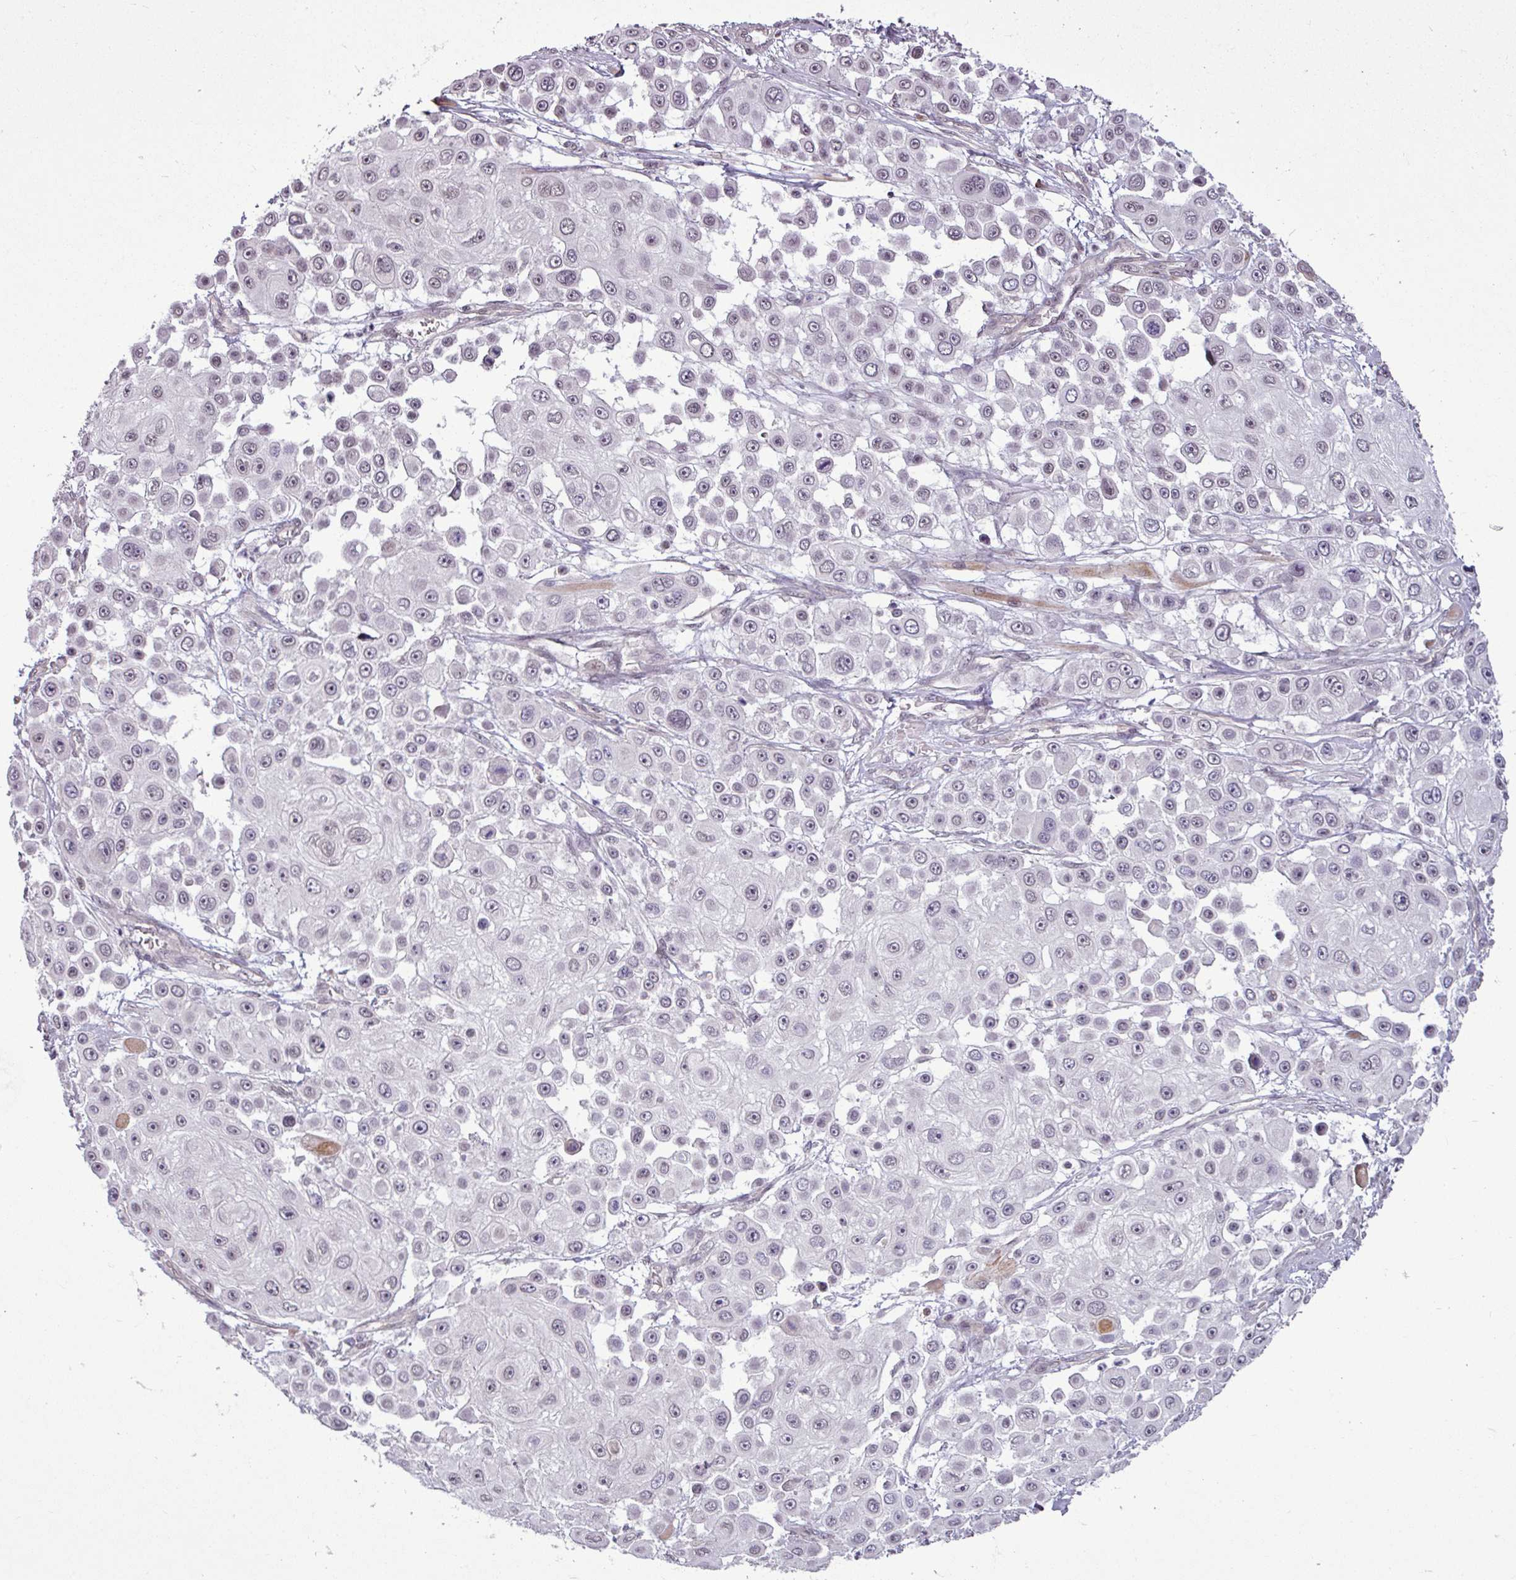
{"staining": {"intensity": "negative", "quantity": "none", "location": "none"}, "tissue": "skin cancer", "cell_type": "Tumor cells", "image_type": "cancer", "snomed": [{"axis": "morphology", "description": "Squamous cell carcinoma, NOS"}, {"axis": "topography", "description": "Skin"}], "caption": "The photomicrograph reveals no significant staining in tumor cells of skin cancer.", "gene": "GPT2", "patient": {"sex": "male", "age": 67}}